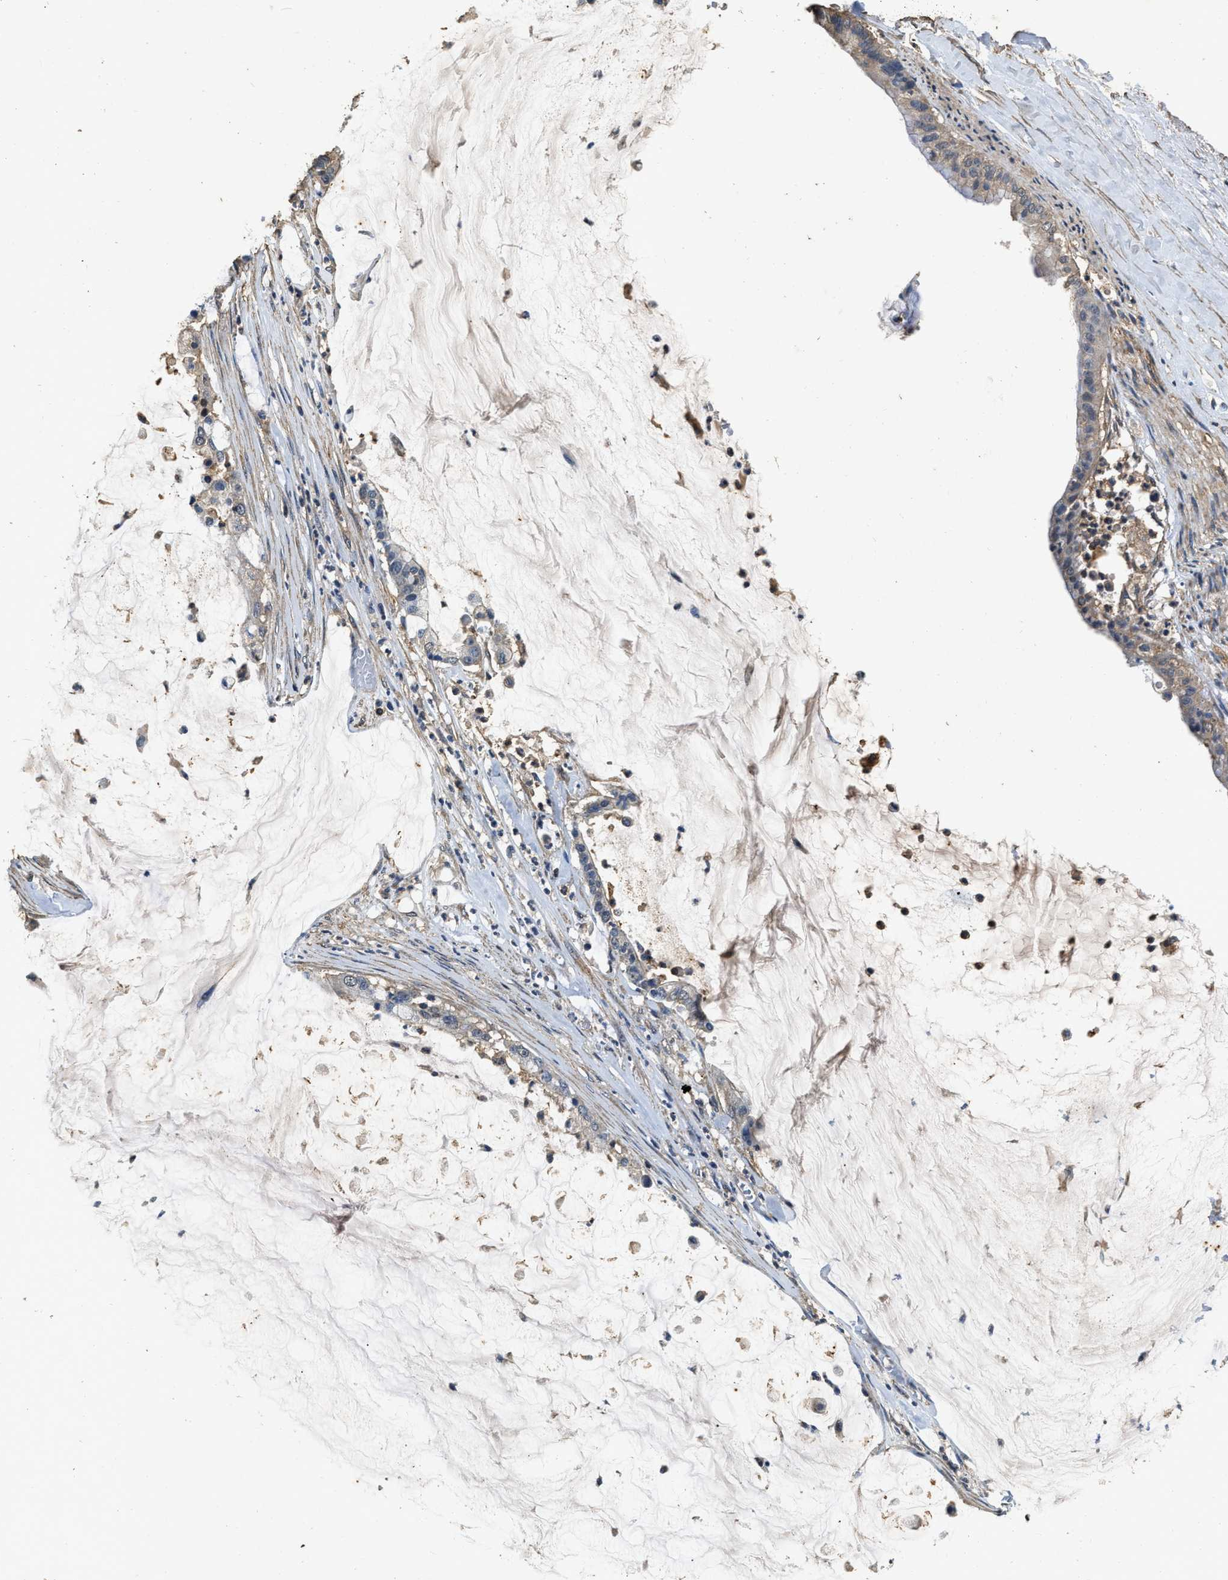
{"staining": {"intensity": "weak", "quantity": "<25%", "location": "cytoplasmic/membranous"}, "tissue": "pancreatic cancer", "cell_type": "Tumor cells", "image_type": "cancer", "snomed": [{"axis": "morphology", "description": "Adenocarcinoma, NOS"}, {"axis": "topography", "description": "Pancreas"}], "caption": "This histopathology image is of pancreatic cancer stained with IHC to label a protein in brown with the nuclei are counter-stained blue. There is no staining in tumor cells.", "gene": "MIB1", "patient": {"sex": "male", "age": 41}}